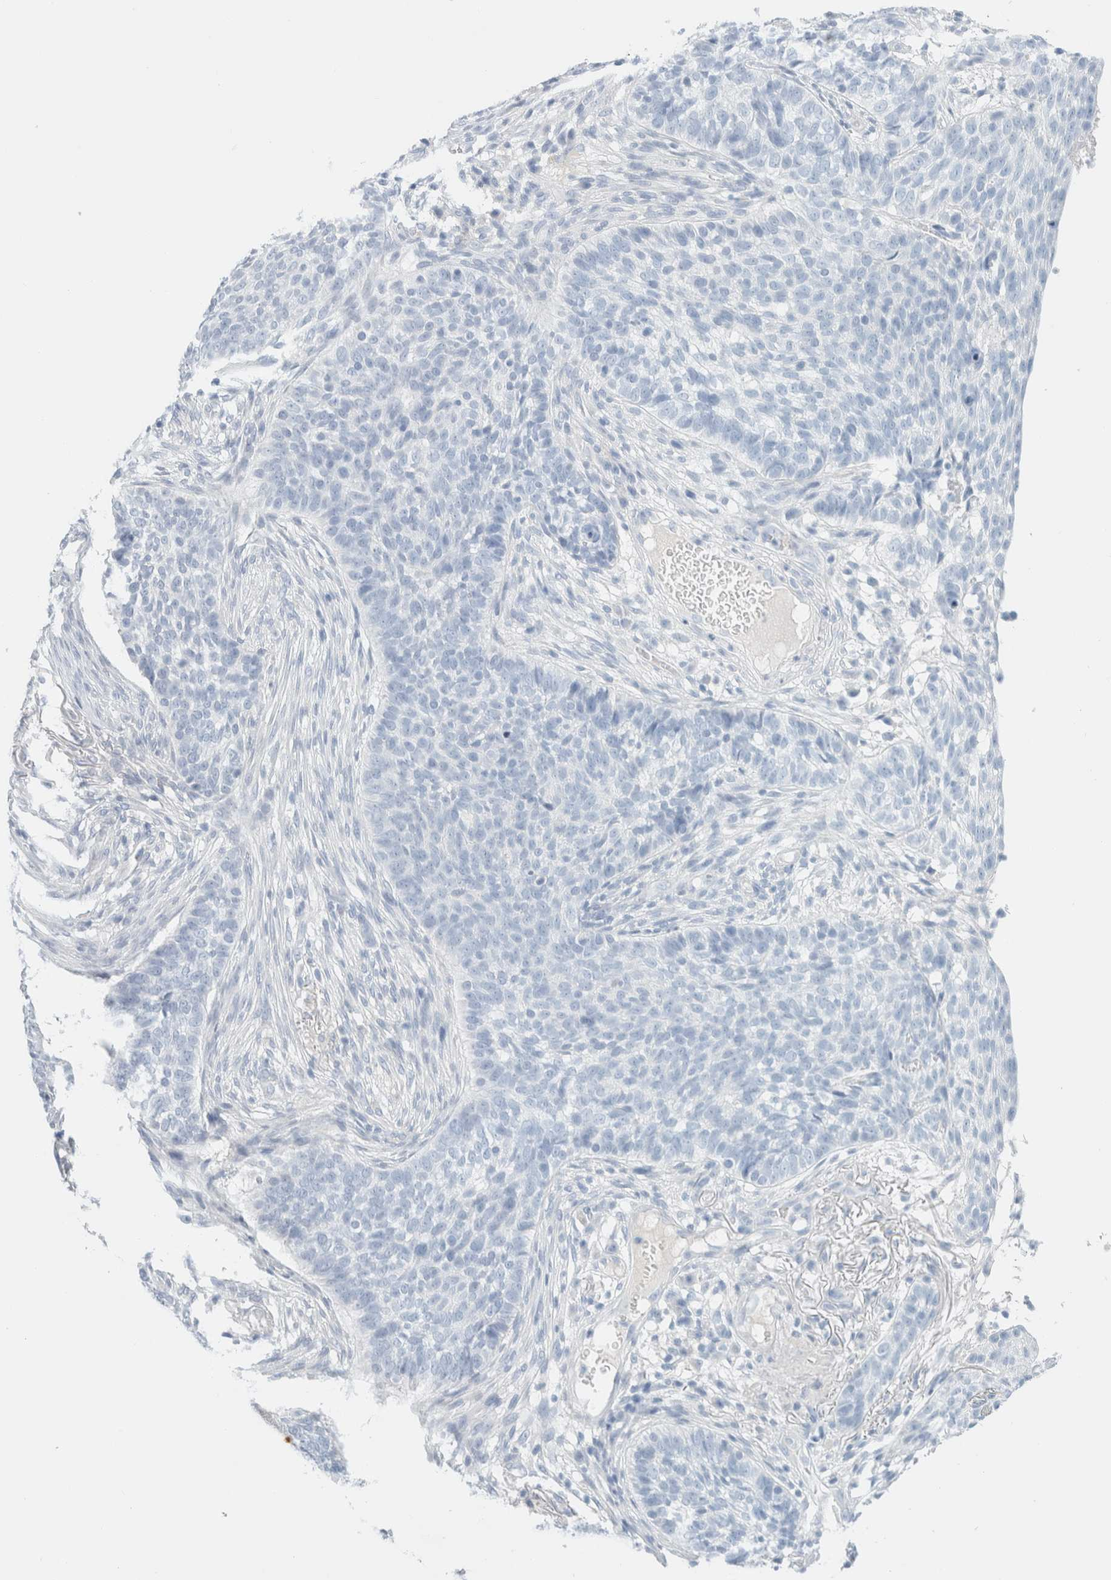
{"staining": {"intensity": "negative", "quantity": "none", "location": "none"}, "tissue": "skin cancer", "cell_type": "Tumor cells", "image_type": "cancer", "snomed": [{"axis": "morphology", "description": "Basal cell carcinoma"}, {"axis": "topography", "description": "Skin"}], "caption": "IHC micrograph of neoplastic tissue: human basal cell carcinoma (skin) stained with DAB (3,3'-diaminobenzidine) exhibits no significant protein positivity in tumor cells.", "gene": "CPQ", "patient": {"sex": "male", "age": 85}}